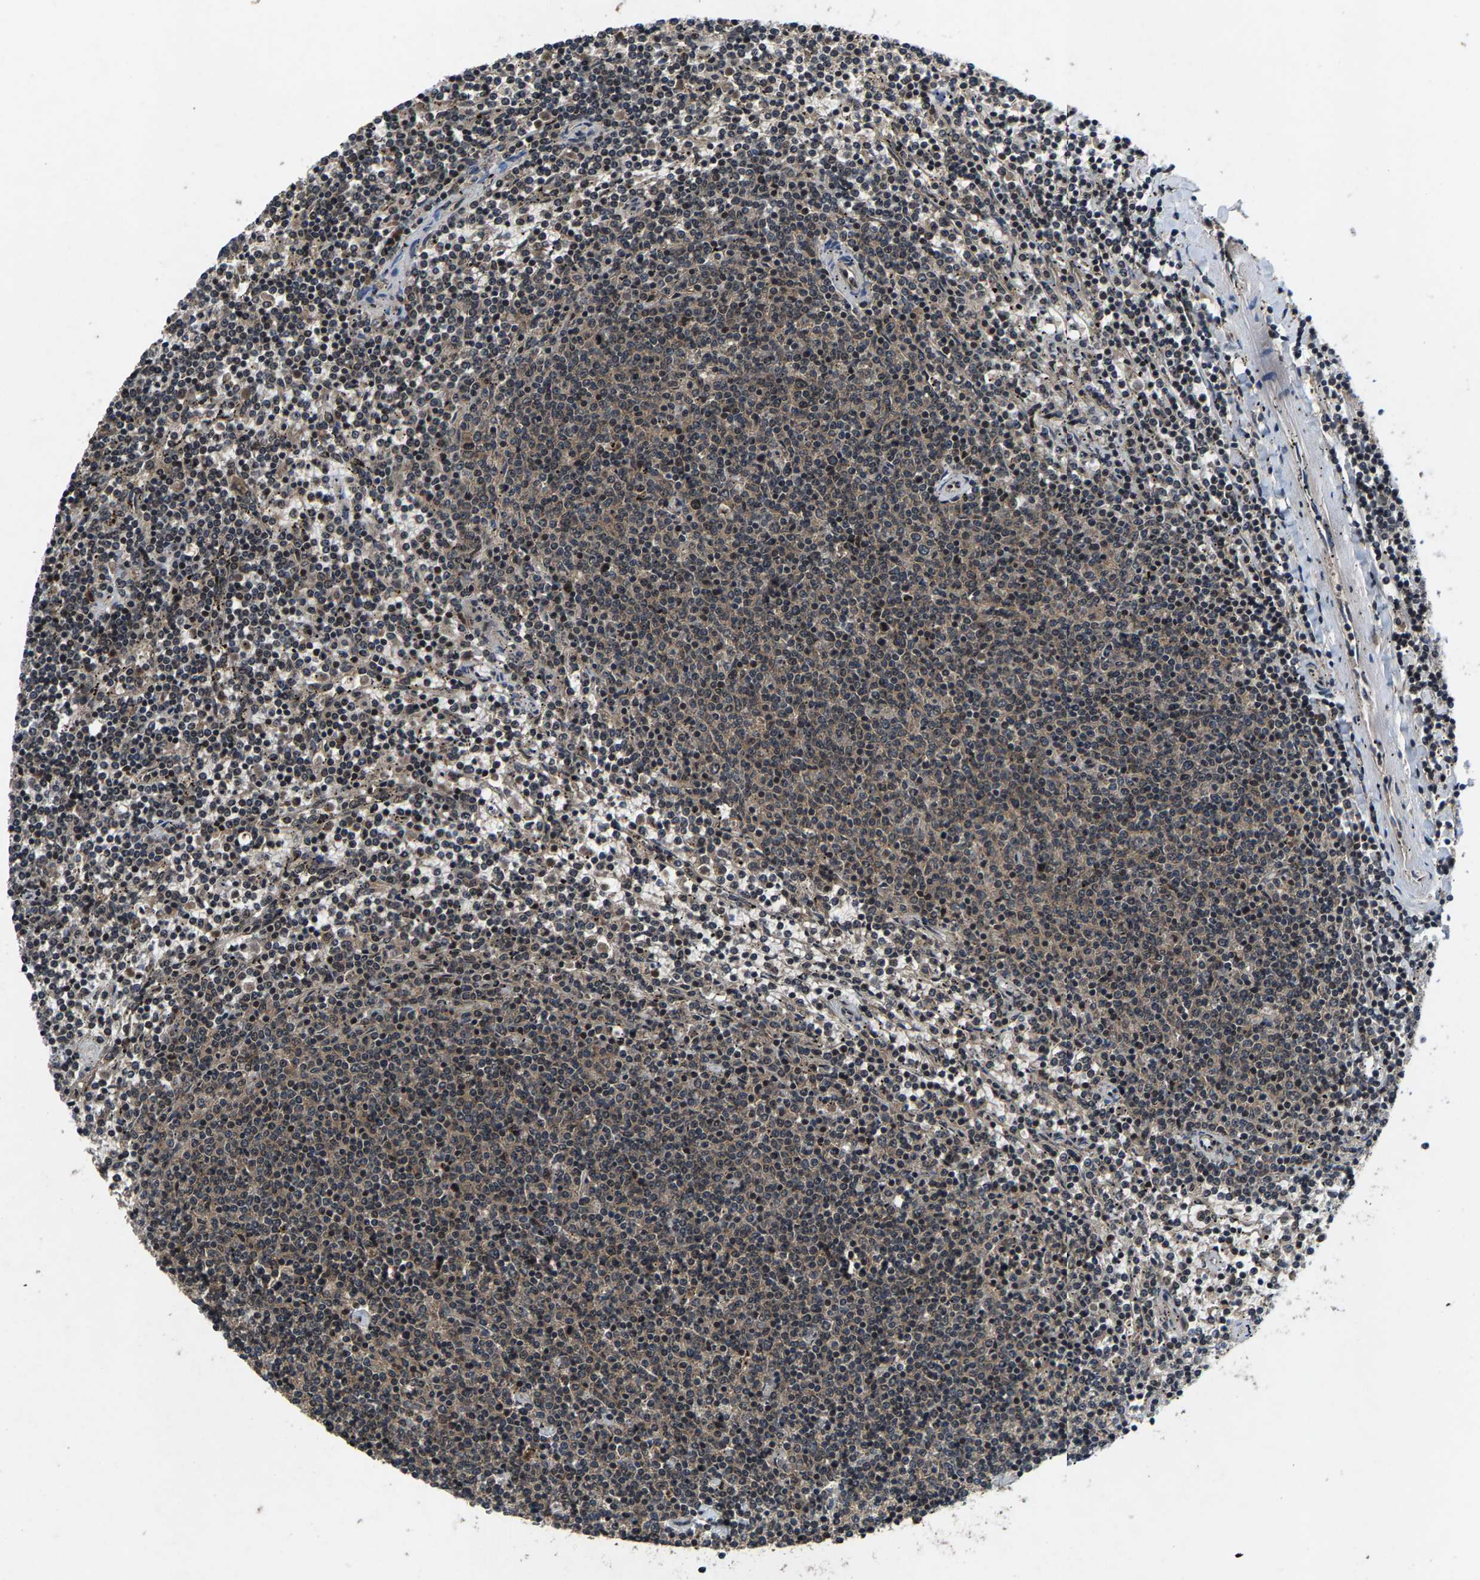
{"staining": {"intensity": "weak", "quantity": "25%-75%", "location": "cytoplasmic/membranous"}, "tissue": "lymphoma", "cell_type": "Tumor cells", "image_type": "cancer", "snomed": [{"axis": "morphology", "description": "Malignant lymphoma, non-Hodgkin's type, Low grade"}, {"axis": "topography", "description": "Spleen"}], "caption": "Low-grade malignant lymphoma, non-Hodgkin's type stained with DAB immunohistochemistry (IHC) reveals low levels of weak cytoplasmic/membranous positivity in approximately 25%-75% of tumor cells.", "gene": "HUWE1", "patient": {"sex": "female", "age": 50}}